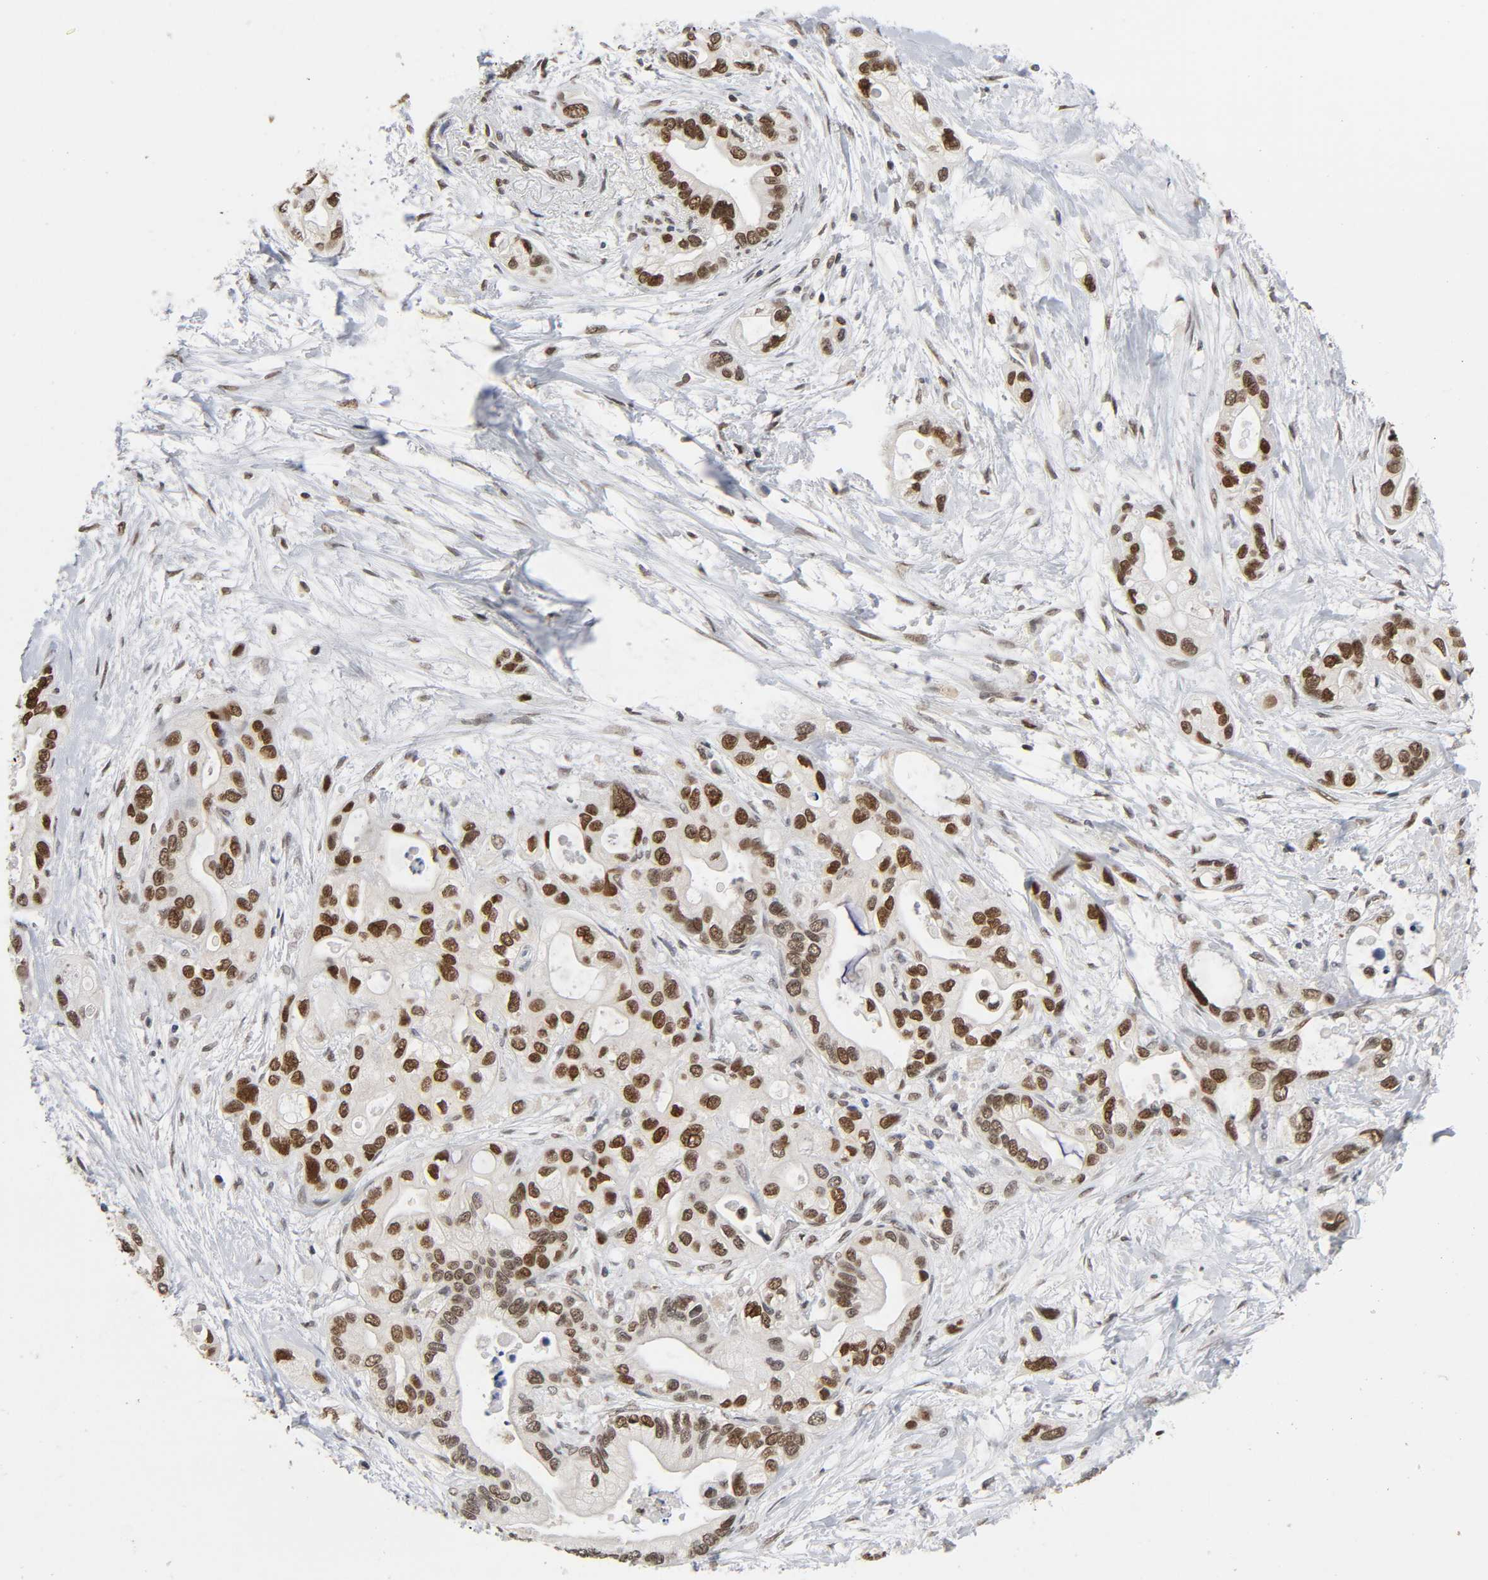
{"staining": {"intensity": "strong", "quantity": ">75%", "location": "nuclear"}, "tissue": "pancreatic cancer", "cell_type": "Tumor cells", "image_type": "cancer", "snomed": [{"axis": "morphology", "description": "Adenocarcinoma, NOS"}, {"axis": "topography", "description": "Pancreas"}], "caption": "Tumor cells demonstrate high levels of strong nuclear expression in about >75% of cells in human adenocarcinoma (pancreatic).", "gene": "SUMO1", "patient": {"sex": "female", "age": 77}}